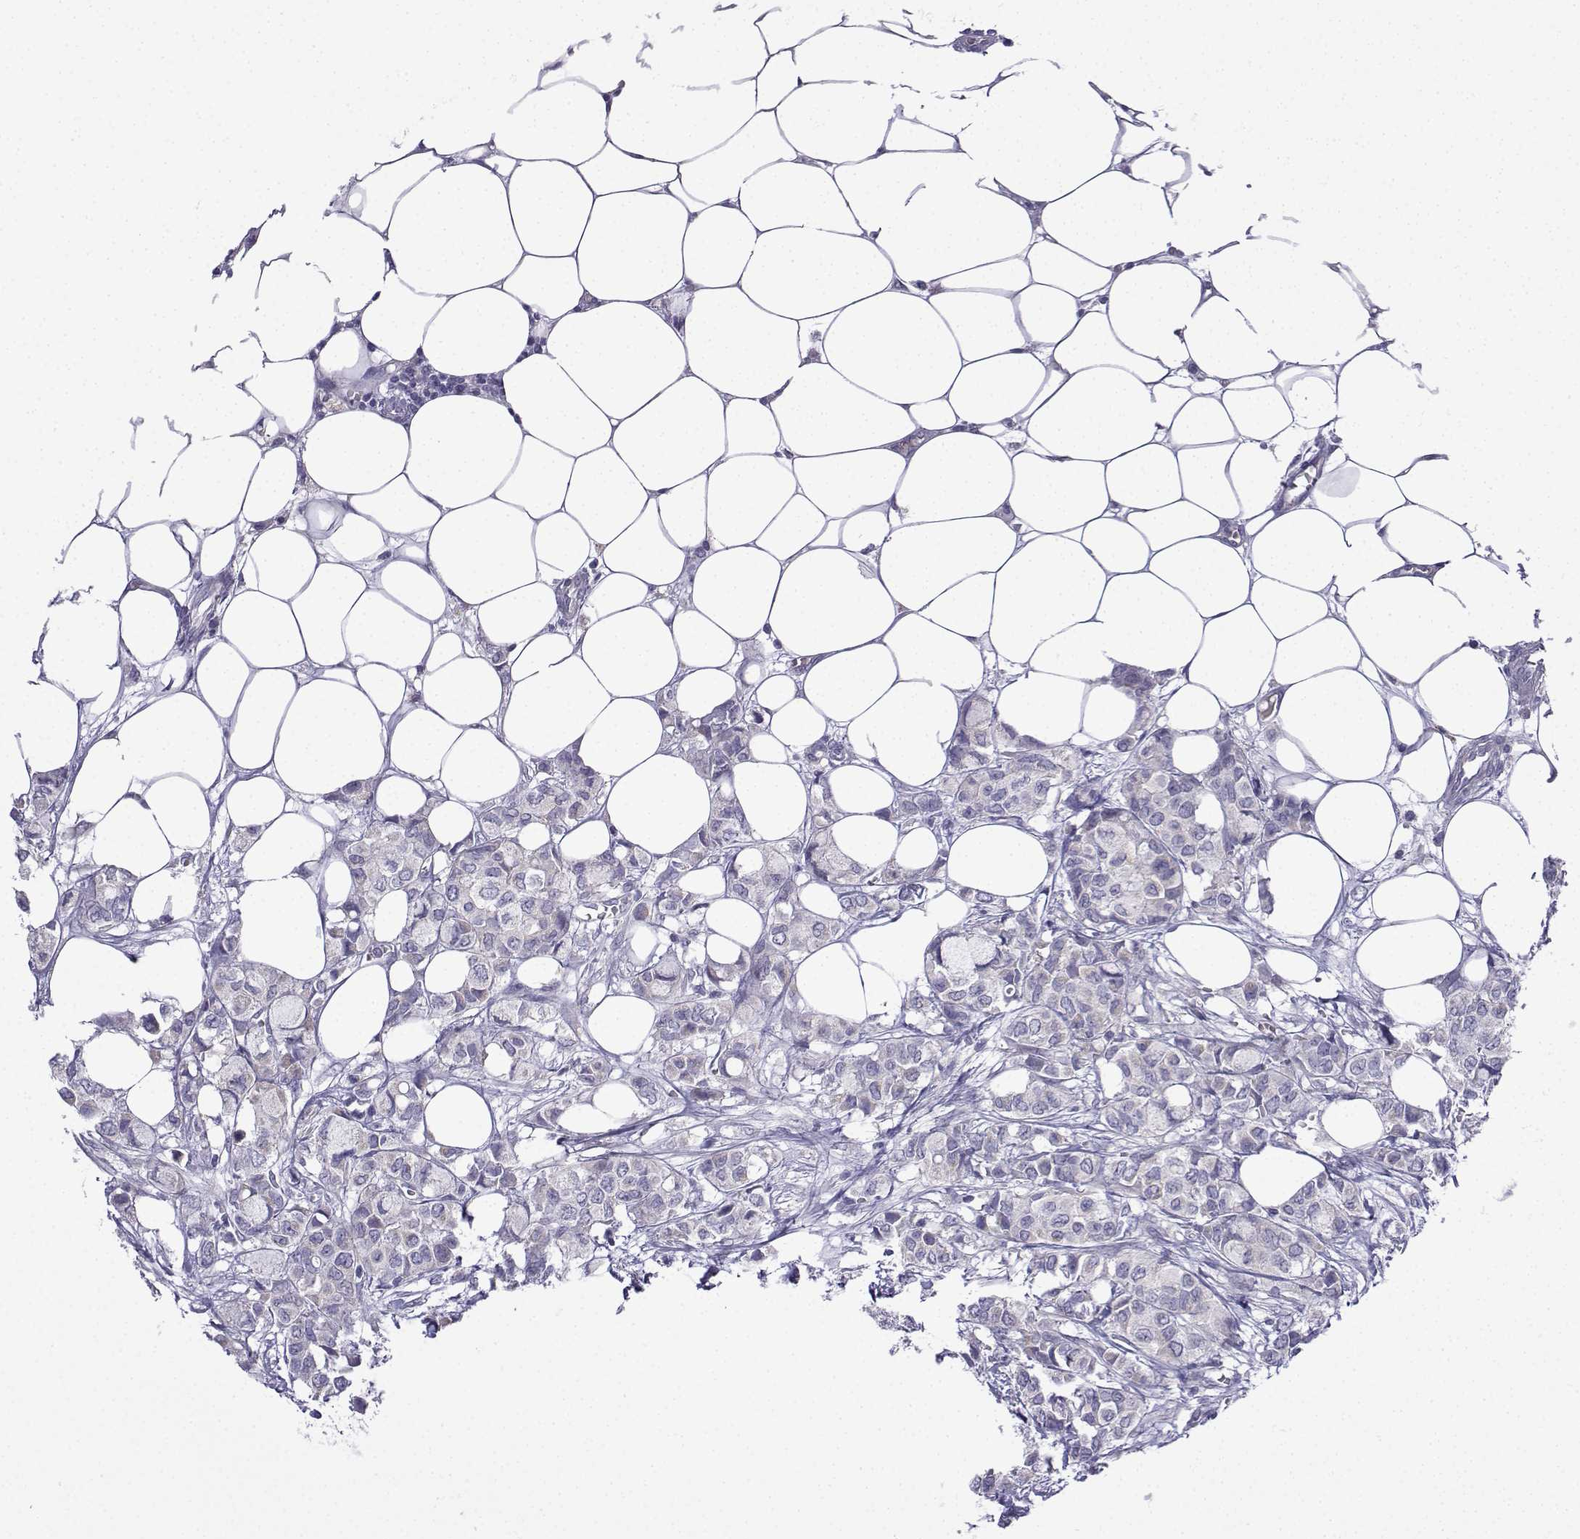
{"staining": {"intensity": "negative", "quantity": "none", "location": "none"}, "tissue": "breast cancer", "cell_type": "Tumor cells", "image_type": "cancer", "snomed": [{"axis": "morphology", "description": "Duct carcinoma"}, {"axis": "topography", "description": "Breast"}], "caption": "High magnification brightfield microscopy of breast cancer stained with DAB (brown) and counterstained with hematoxylin (blue): tumor cells show no significant expression.", "gene": "SPACA7", "patient": {"sex": "female", "age": 85}}